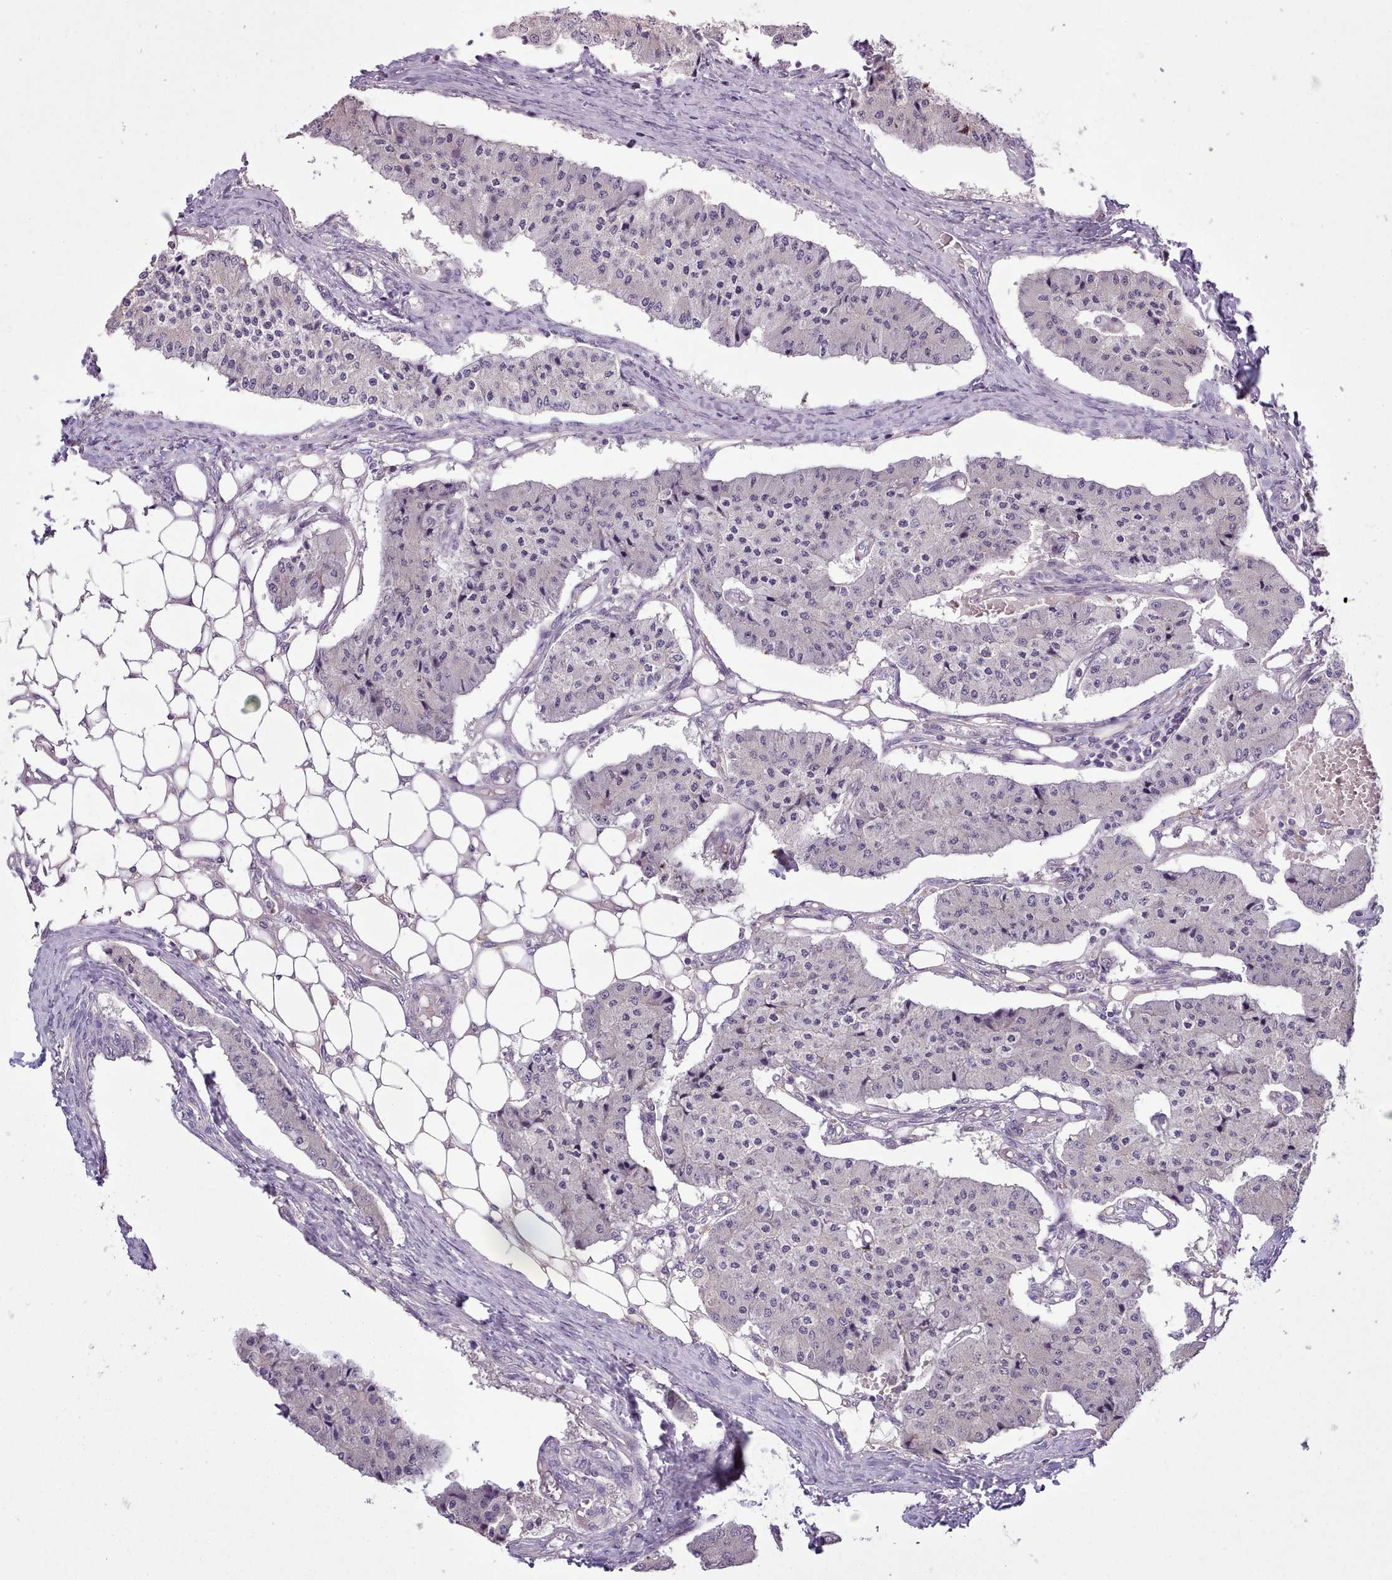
{"staining": {"intensity": "negative", "quantity": "none", "location": "none"}, "tissue": "carcinoid", "cell_type": "Tumor cells", "image_type": "cancer", "snomed": [{"axis": "morphology", "description": "Carcinoid, malignant, NOS"}, {"axis": "topography", "description": "Colon"}], "caption": "The IHC photomicrograph has no significant expression in tumor cells of malignant carcinoid tissue.", "gene": "SETX", "patient": {"sex": "female", "age": 52}}